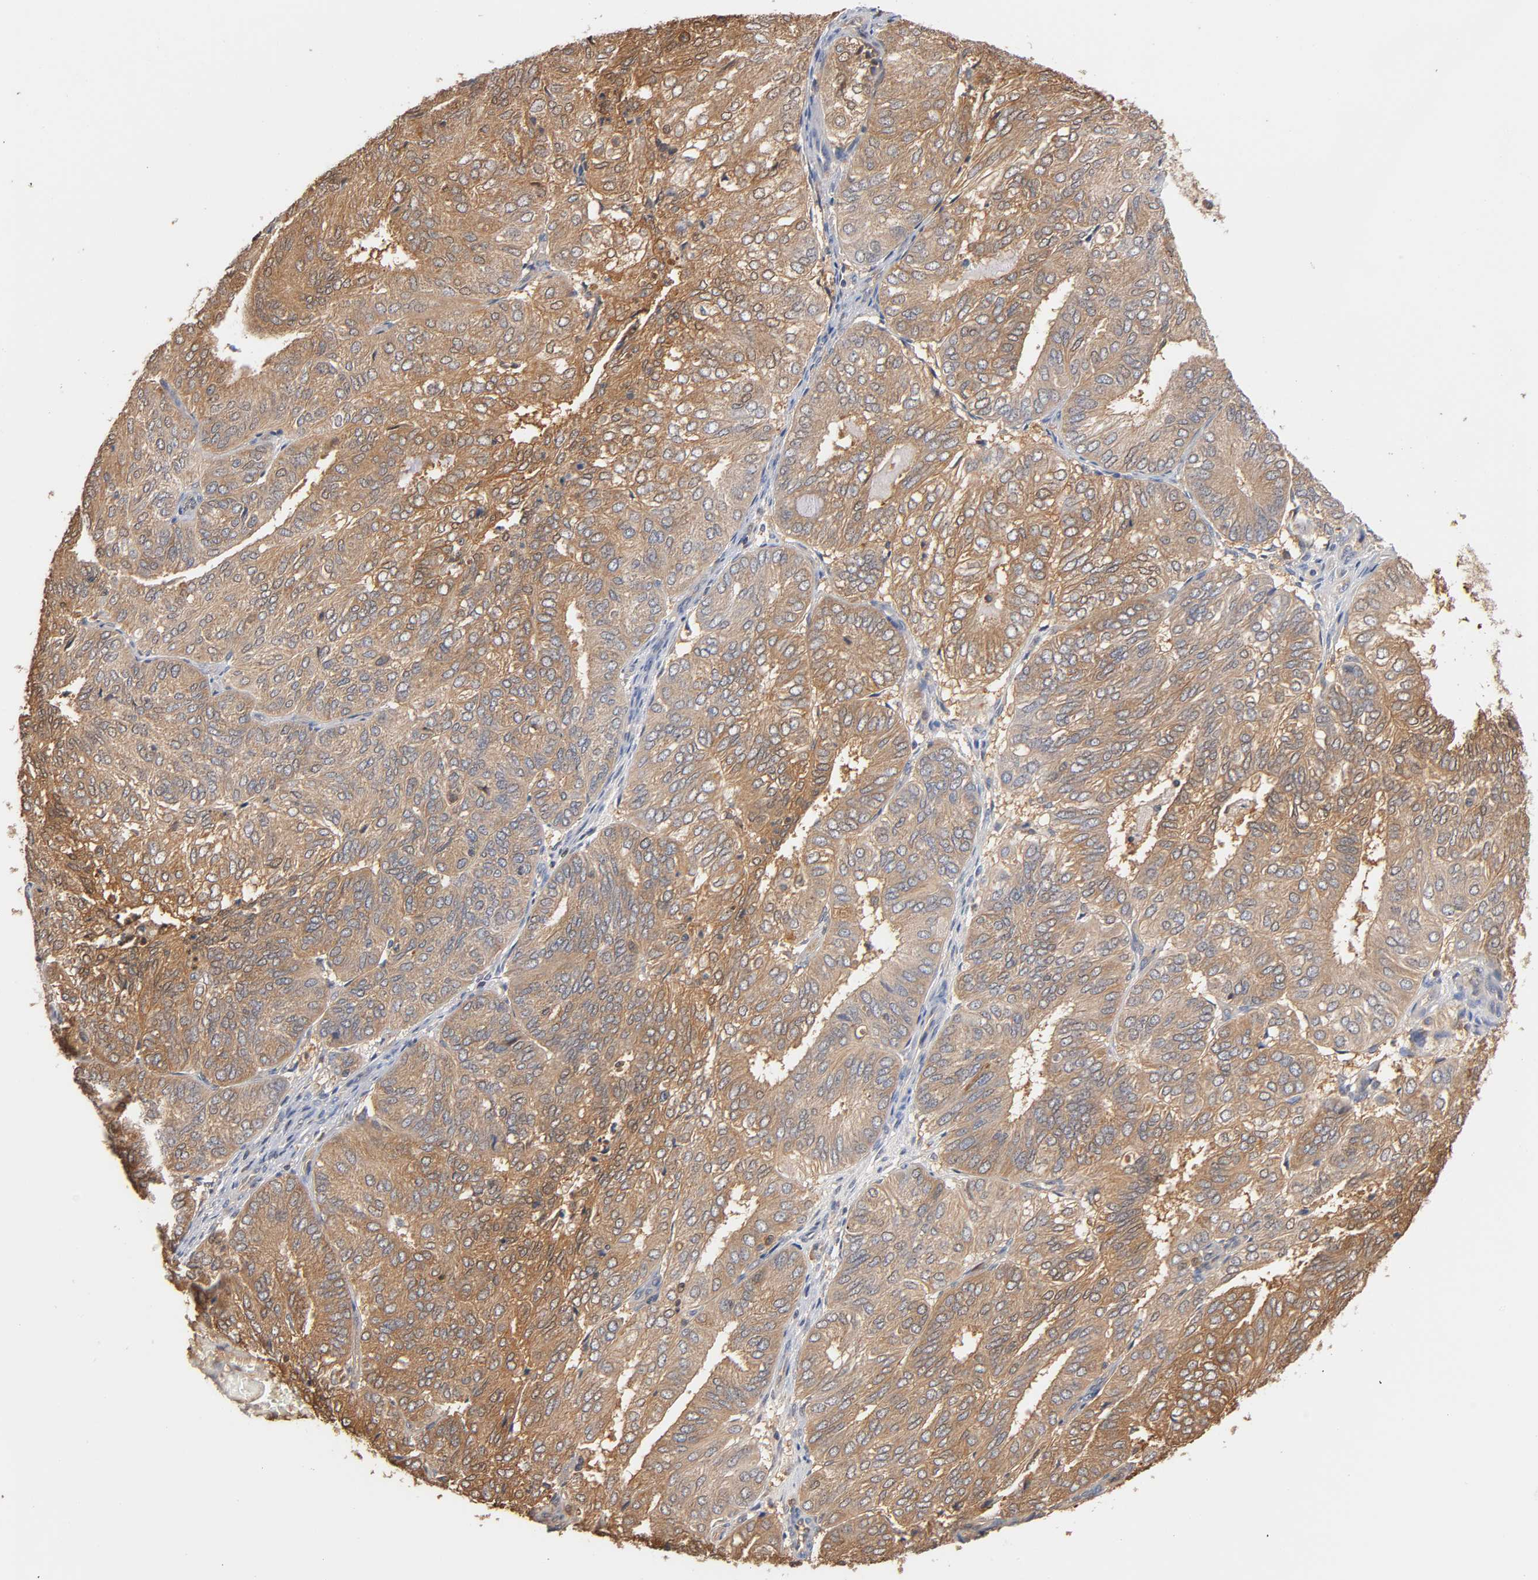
{"staining": {"intensity": "moderate", "quantity": ">75%", "location": "cytoplasmic/membranous"}, "tissue": "endometrial cancer", "cell_type": "Tumor cells", "image_type": "cancer", "snomed": [{"axis": "morphology", "description": "Adenocarcinoma, NOS"}, {"axis": "topography", "description": "Uterus"}], "caption": "Brown immunohistochemical staining in endometrial adenocarcinoma exhibits moderate cytoplasmic/membranous staining in approximately >75% of tumor cells.", "gene": "ALDOA", "patient": {"sex": "female", "age": 60}}